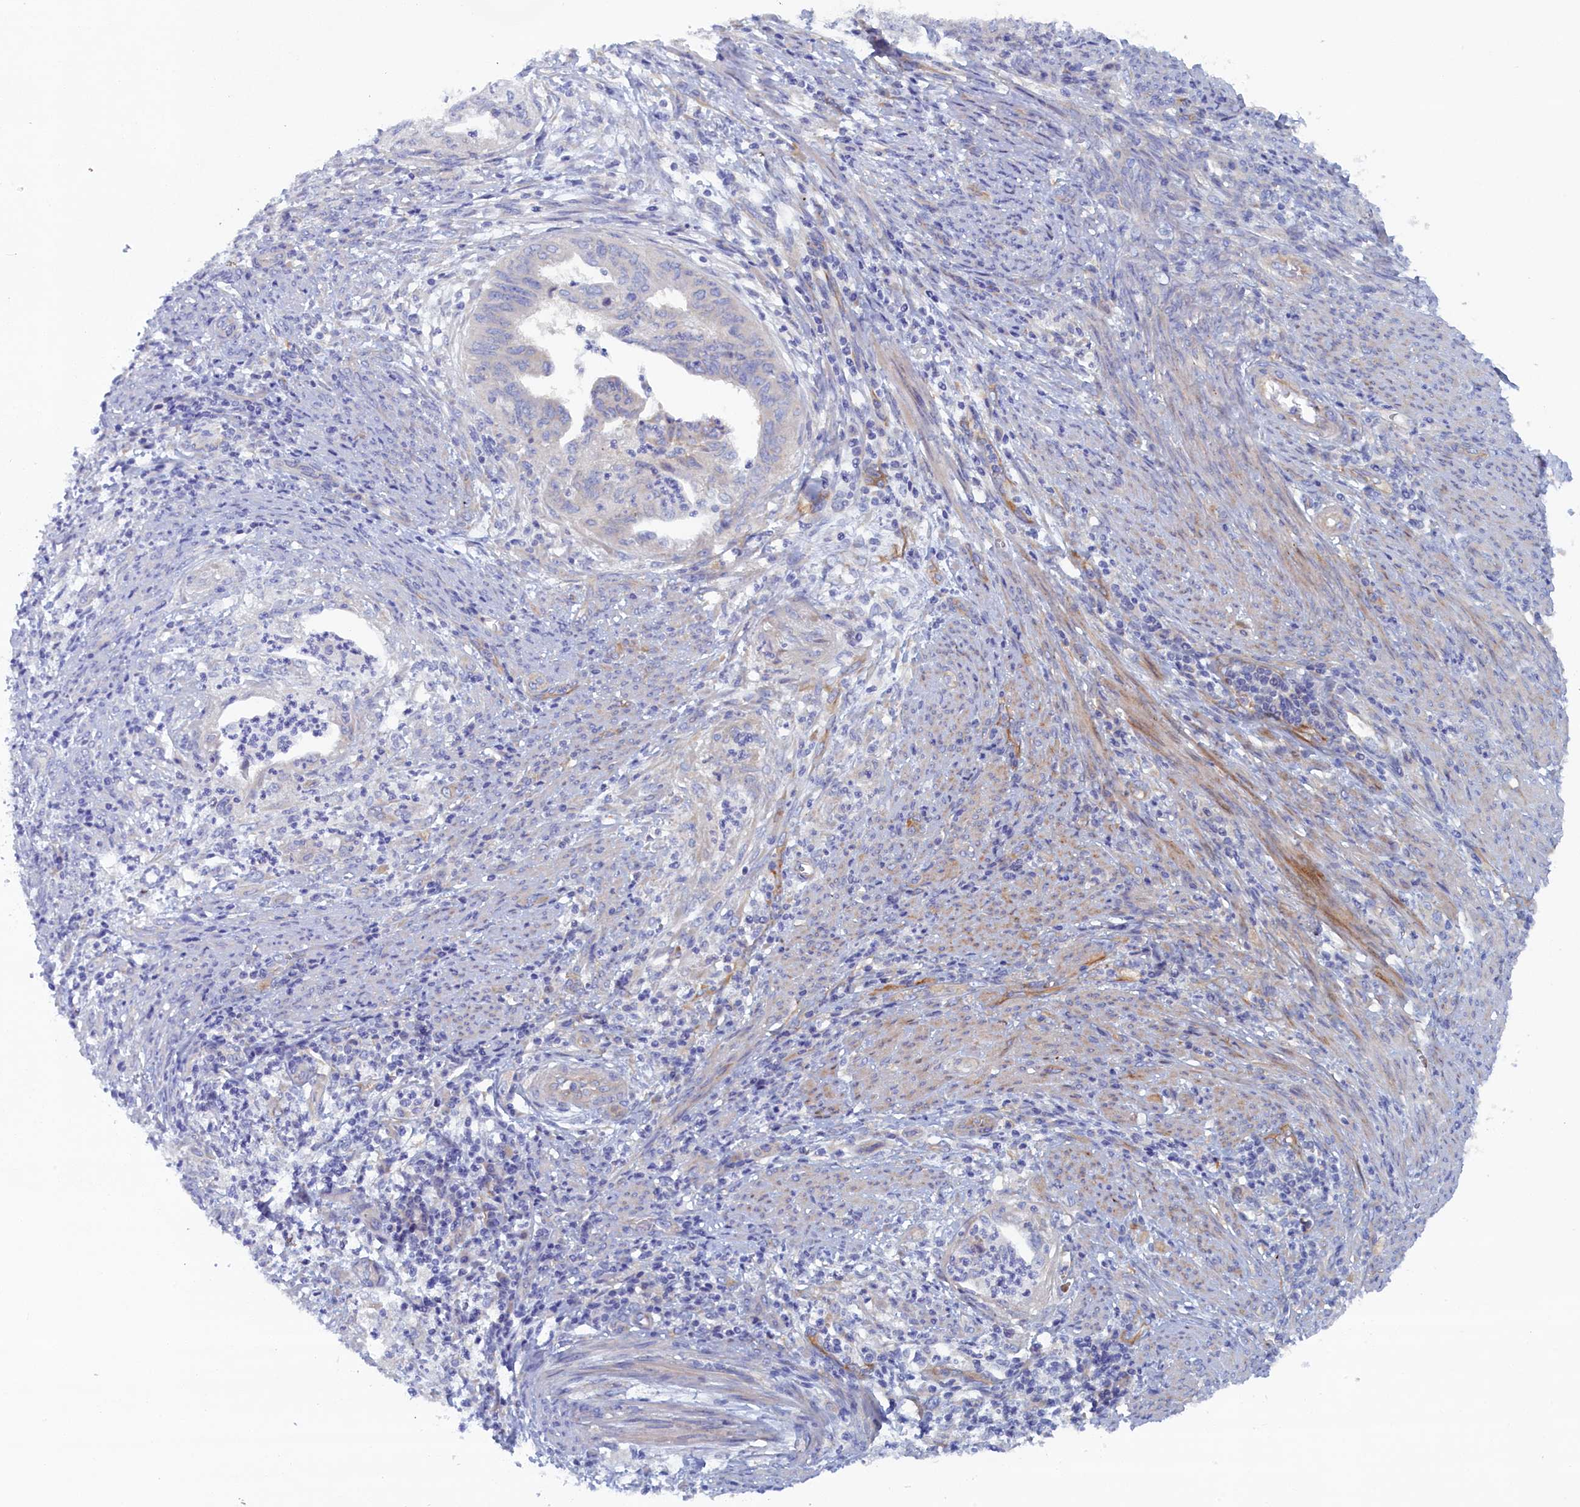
{"staining": {"intensity": "negative", "quantity": "none", "location": "none"}, "tissue": "endometrial cancer", "cell_type": "Tumor cells", "image_type": "cancer", "snomed": [{"axis": "morphology", "description": "Adenocarcinoma, NOS"}, {"axis": "topography", "description": "Endometrium"}], "caption": "A high-resolution image shows immunohistochemistry (IHC) staining of endometrial adenocarcinoma, which reveals no significant expression in tumor cells. (DAB (3,3'-diaminobenzidine) IHC, high magnification).", "gene": "TMEM196", "patient": {"sex": "female", "age": 68}}